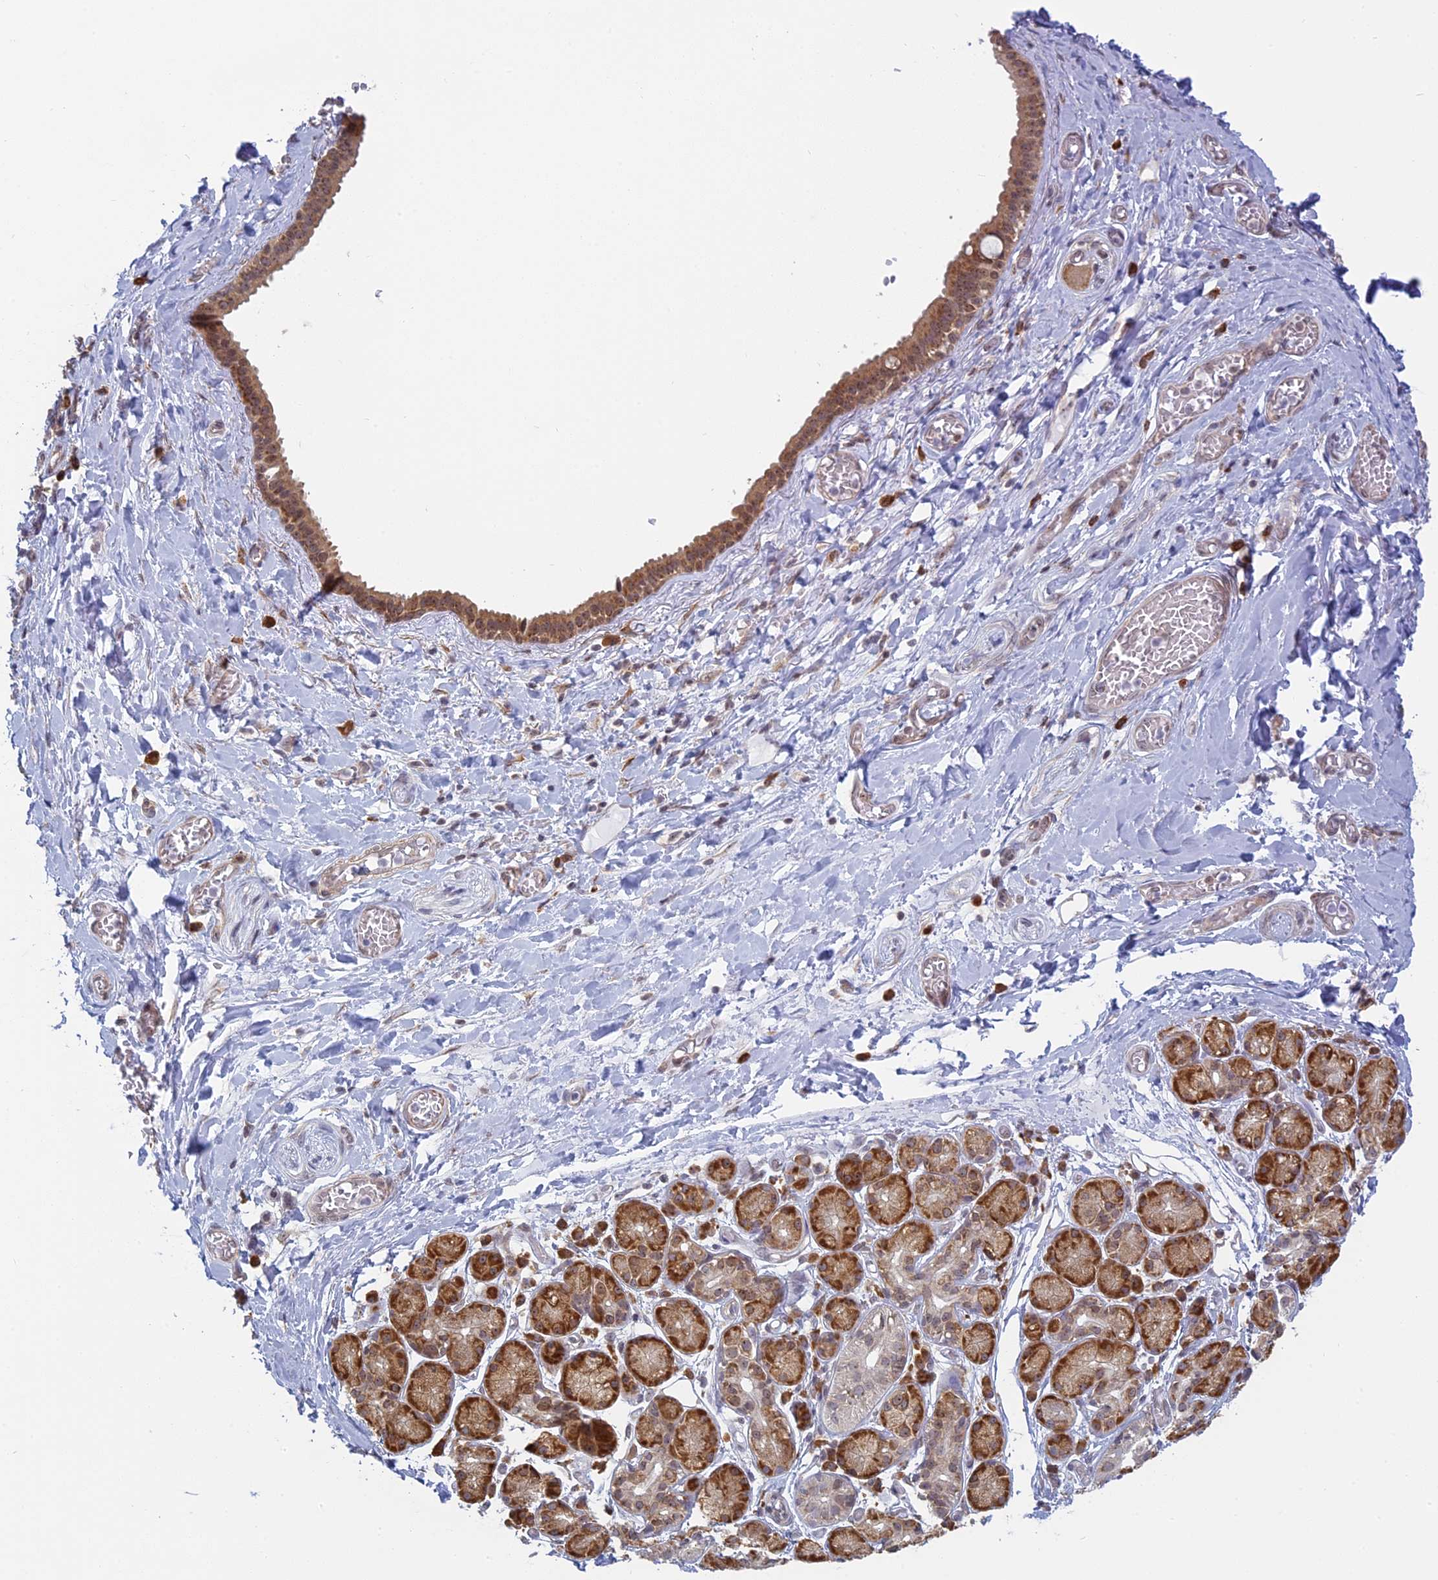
{"staining": {"intensity": "negative", "quantity": "none", "location": "none"}, "tissue": "adipose tissue", "cell_type": "Adipocytes", "image_type": "normal", "snomed": [{"axis": "morphology", "description": "Normal tissue, NOS"}, {"axis": "topography", "description": "Salivary gland"}, {"axis": "topography", "description": "Peripheral nerve tissue"}], "caption": "Immunohistochemistry (IHC) of benign adipose tissue displays no positivity in adipocytes.", "gene": "RPS19BP1", "patient": {"sex": "male", "age": 62}}